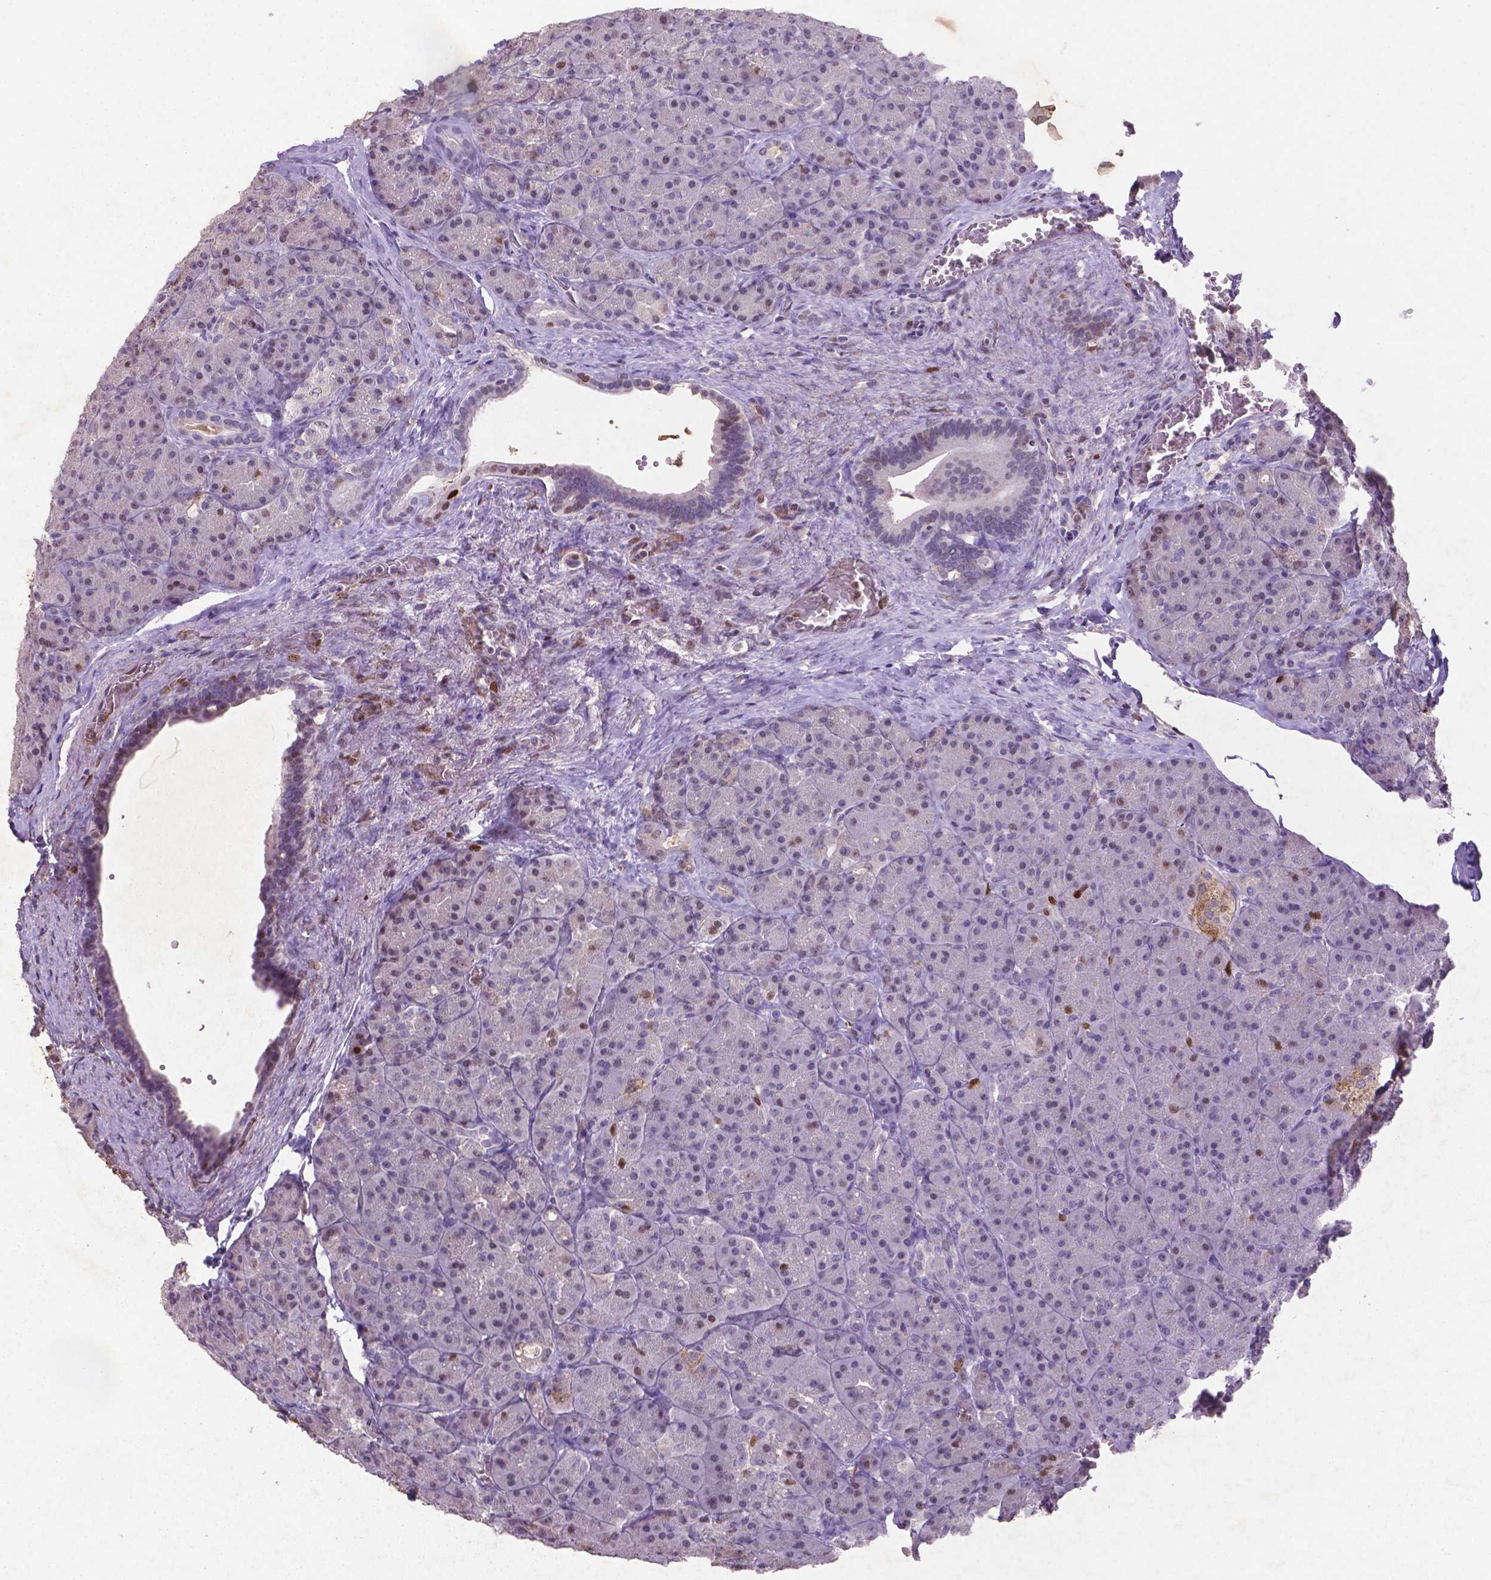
{"staining": {"intensity": "strong", "quantity": "<25%", "location": "nuclear"}, "tissue": "pancreas", "cell_type": "Exocrine glandular cells", "image_type": "normal", "snomed": [{"axis": "morphology", "description": "Normal tissue, NOS"}, {"axis": "topography", "description": "Pancreas"}], "caption": "This image exhibits unremarkable pancreas stained with immunohistochemistry (IHC) to label a protein in brown. The nuclear of exocrine glandular cells show strong positivity for the protein. Nuclei are counter-stained blue.", "gene": "CDKN1A", "patient": {"sex": "male", "age": 57}}